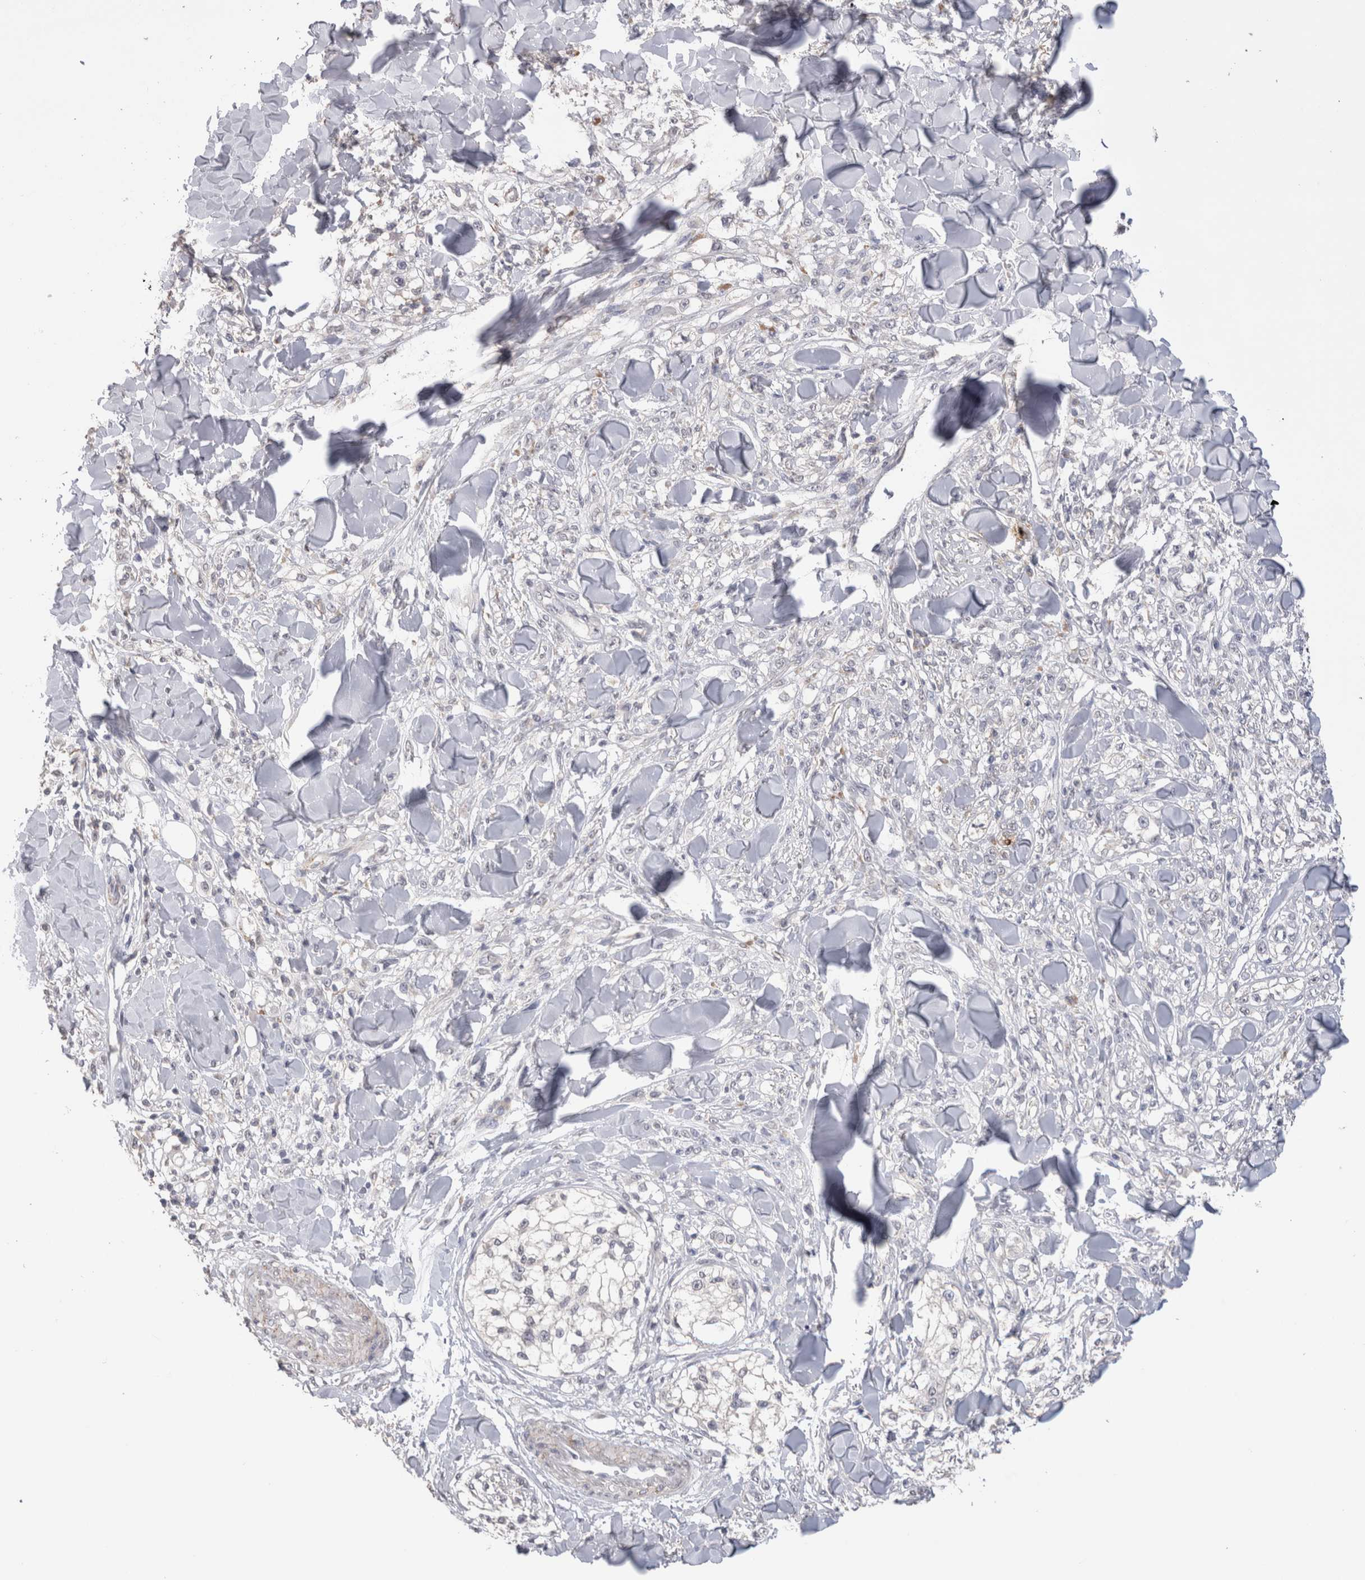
{"staining": {"intensity": "negative", "quantity": "none", "location": "none"}, "tissue": "melanoma", "cell_type": "Tumor cells", "image_type": "cancer", "snomed": [{"axis": "morphology", "description": "Malignant melanoma, NOS"}, {"axis": "topography", "description": "Skin of head"}], "caption": "DAB (3,3'-diaminobenzidine) immunohistochemical staining of melanoma shows no significant positivity in tumor cells.", "gene": "CDH6", "patient": {"sex": "male", "age": 83}}